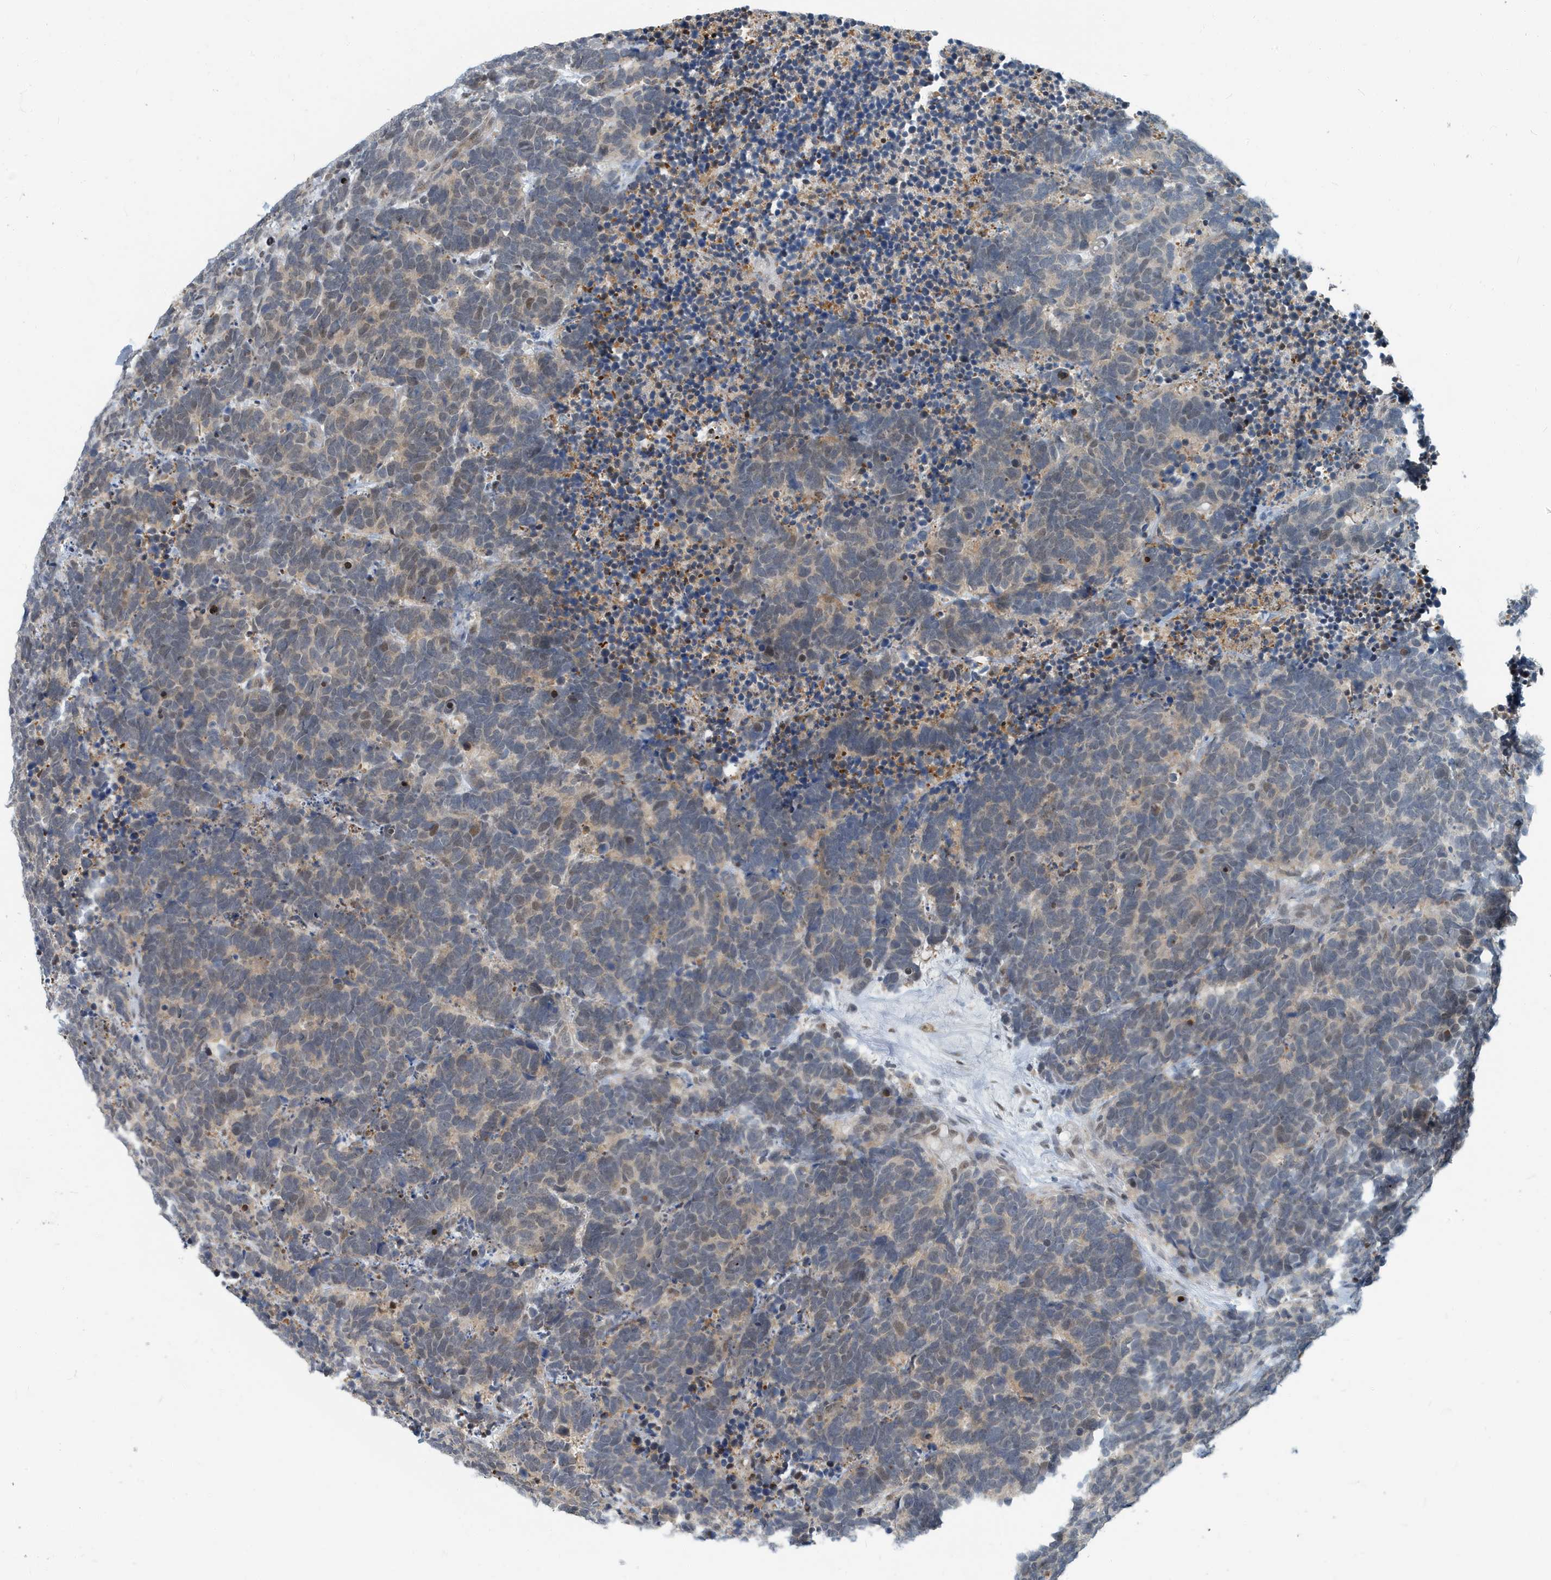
{"staining": {"intensity": "weak", "quantity": "25%-75%", "location": "cytoplasmic/membranous,nuclear"}, "tissue": "carcinoid", "cell_type": "Tumor cells", "image_type": "cancer", "snomed": [{"axis": "morphology", "description": "Carcinoma, NOS"}, {"axis": "morphology", "description": "Carcinoid, malignant, NOS"}, {"axis": "topography", "description": "Urinary bladder"}], "caption": "Carcinoid tissue exhibits weak cytoplasmic/membranous and nuclear staining in approximately 25%-75% of tumor cells, visualized by immunohistochemistry.", "gene": "KIF15", "patient": {"sex": "male", "age": 57}}